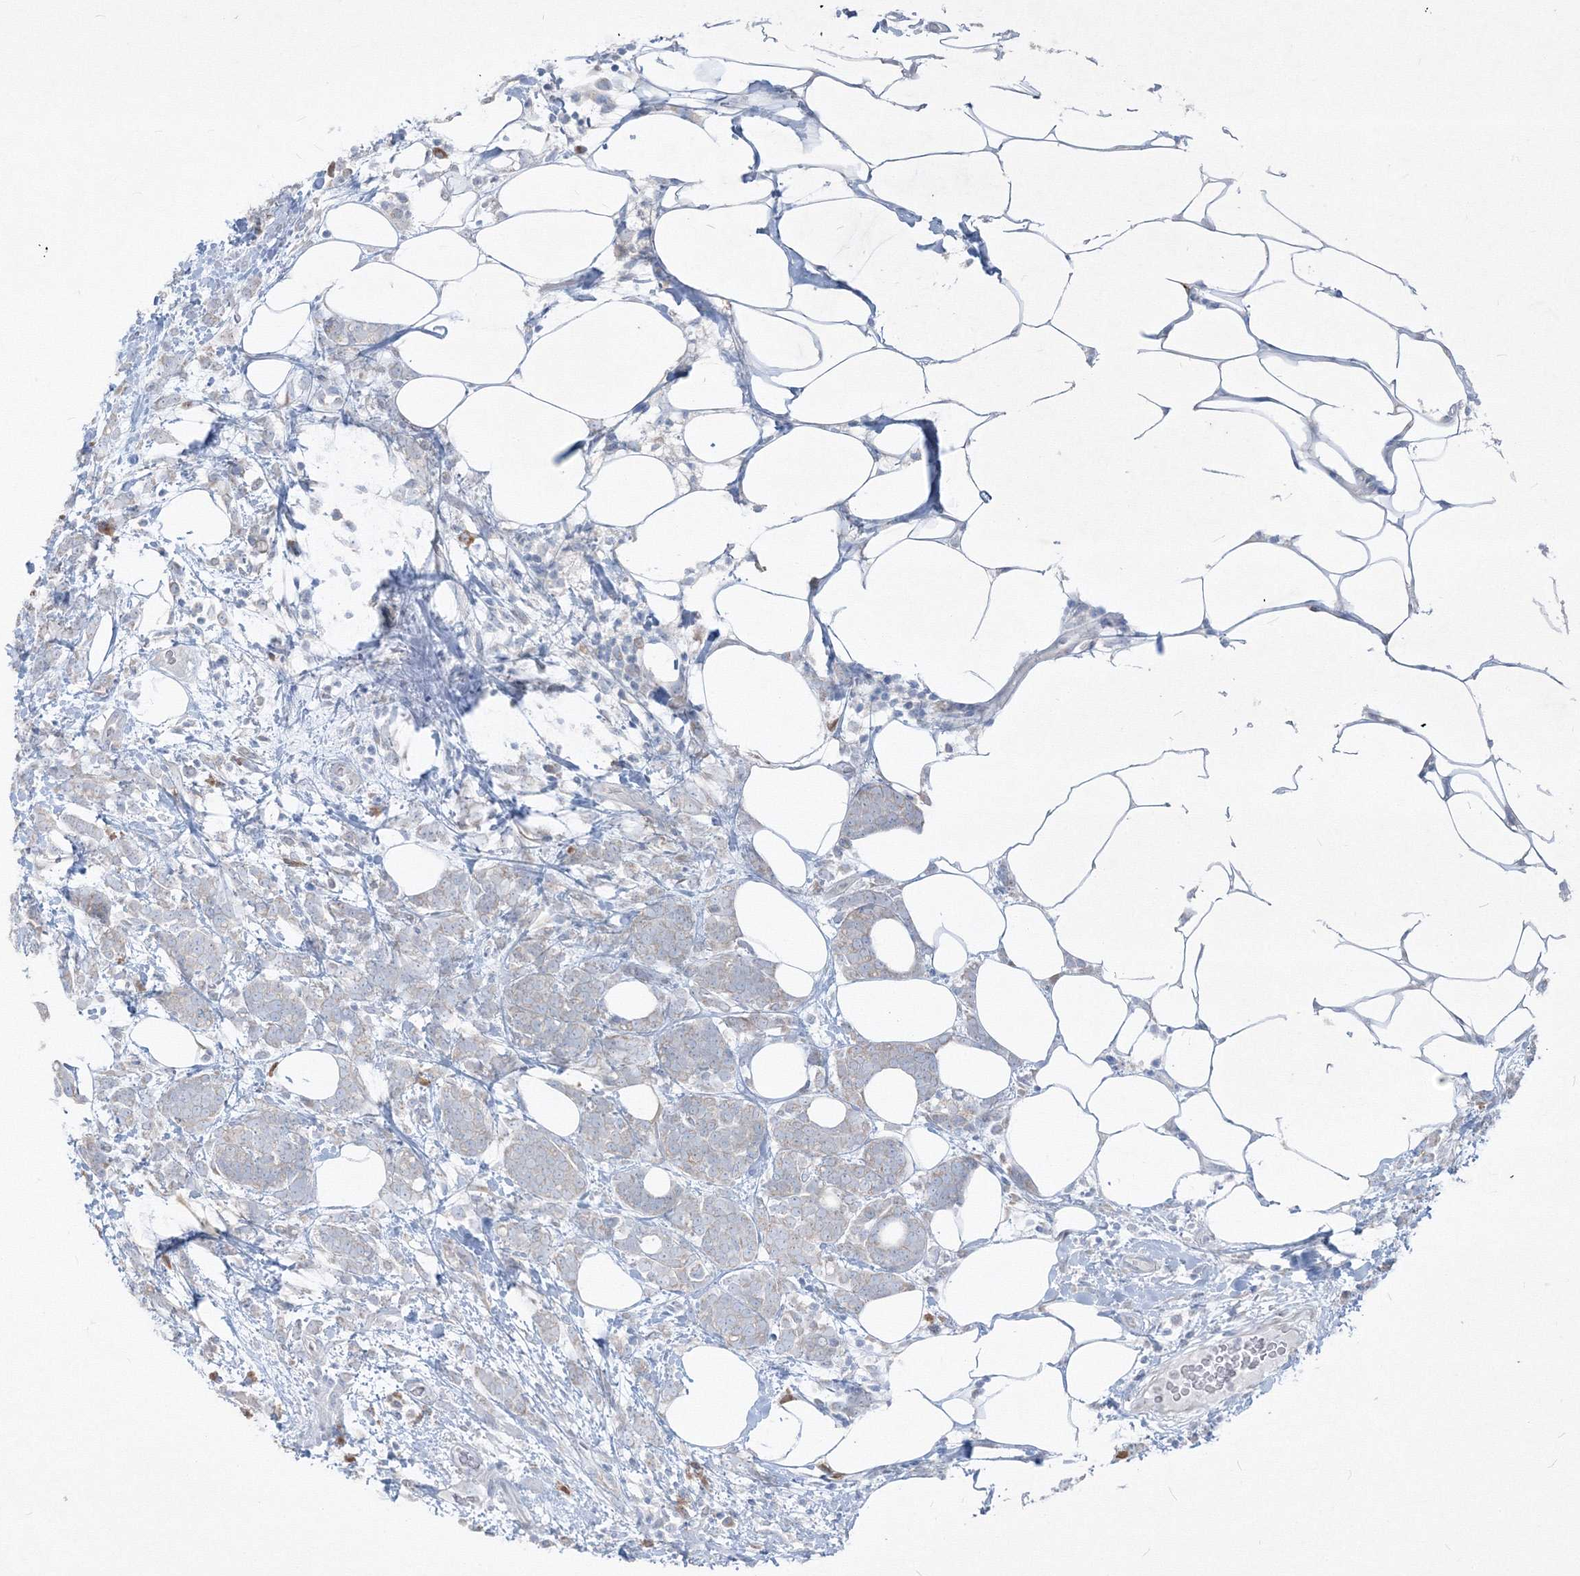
{"staining": {"intensity": "negative", "quantity": "none", "location": "none"}, "tissue": "breast cancer", "cell_type": "Tumor cells", "image_type": "cancer", "snomed": [{"axis": "morphology", "description": "Lobular carcinoma"}, {"axis": "topography", "description": "Breast"}], "caption": "Tumor cells show no significant expression in breast lobular carcinoma.", "gene": "IFNAR1", "patient": {"sex": "female", "age": 58}}